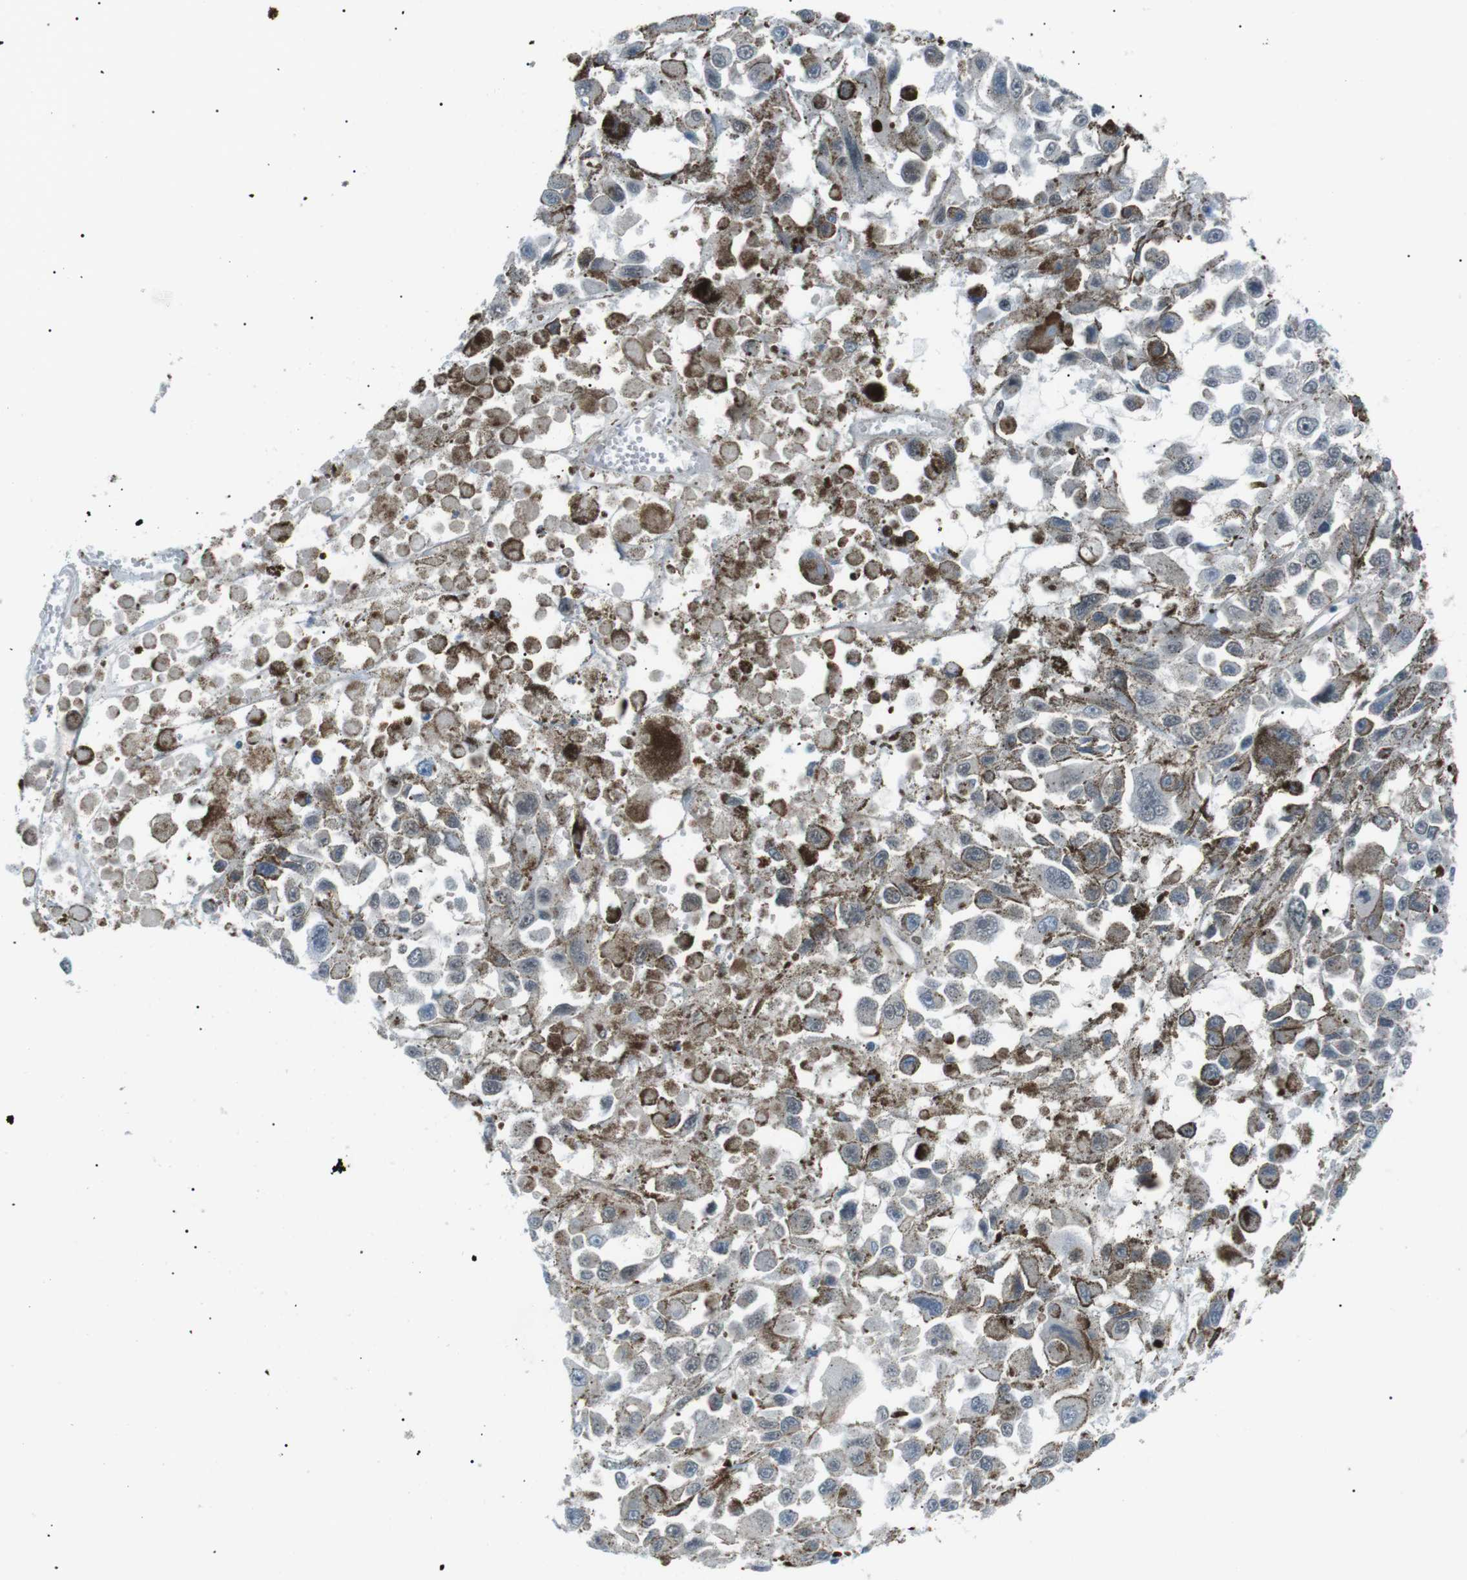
{"staining": {"intensity": "negative", "quantity": "none", "location": "none"}, "tissue": "melanoma", "cell_type": "Tumor cells", "image_type": "cancer", "snomed": [{"axis": "morphology", "description": "Malignant melanoma, Metastatic site"}, {"axis": "topography", "description": "Lymph node"}], "caption": "The photomicrograph demonstrates no staining of tumor cells in malignant melanoma (metastatic site).", "gene": "ARID5B", "patient": {"sex": "male", "age": 59}}